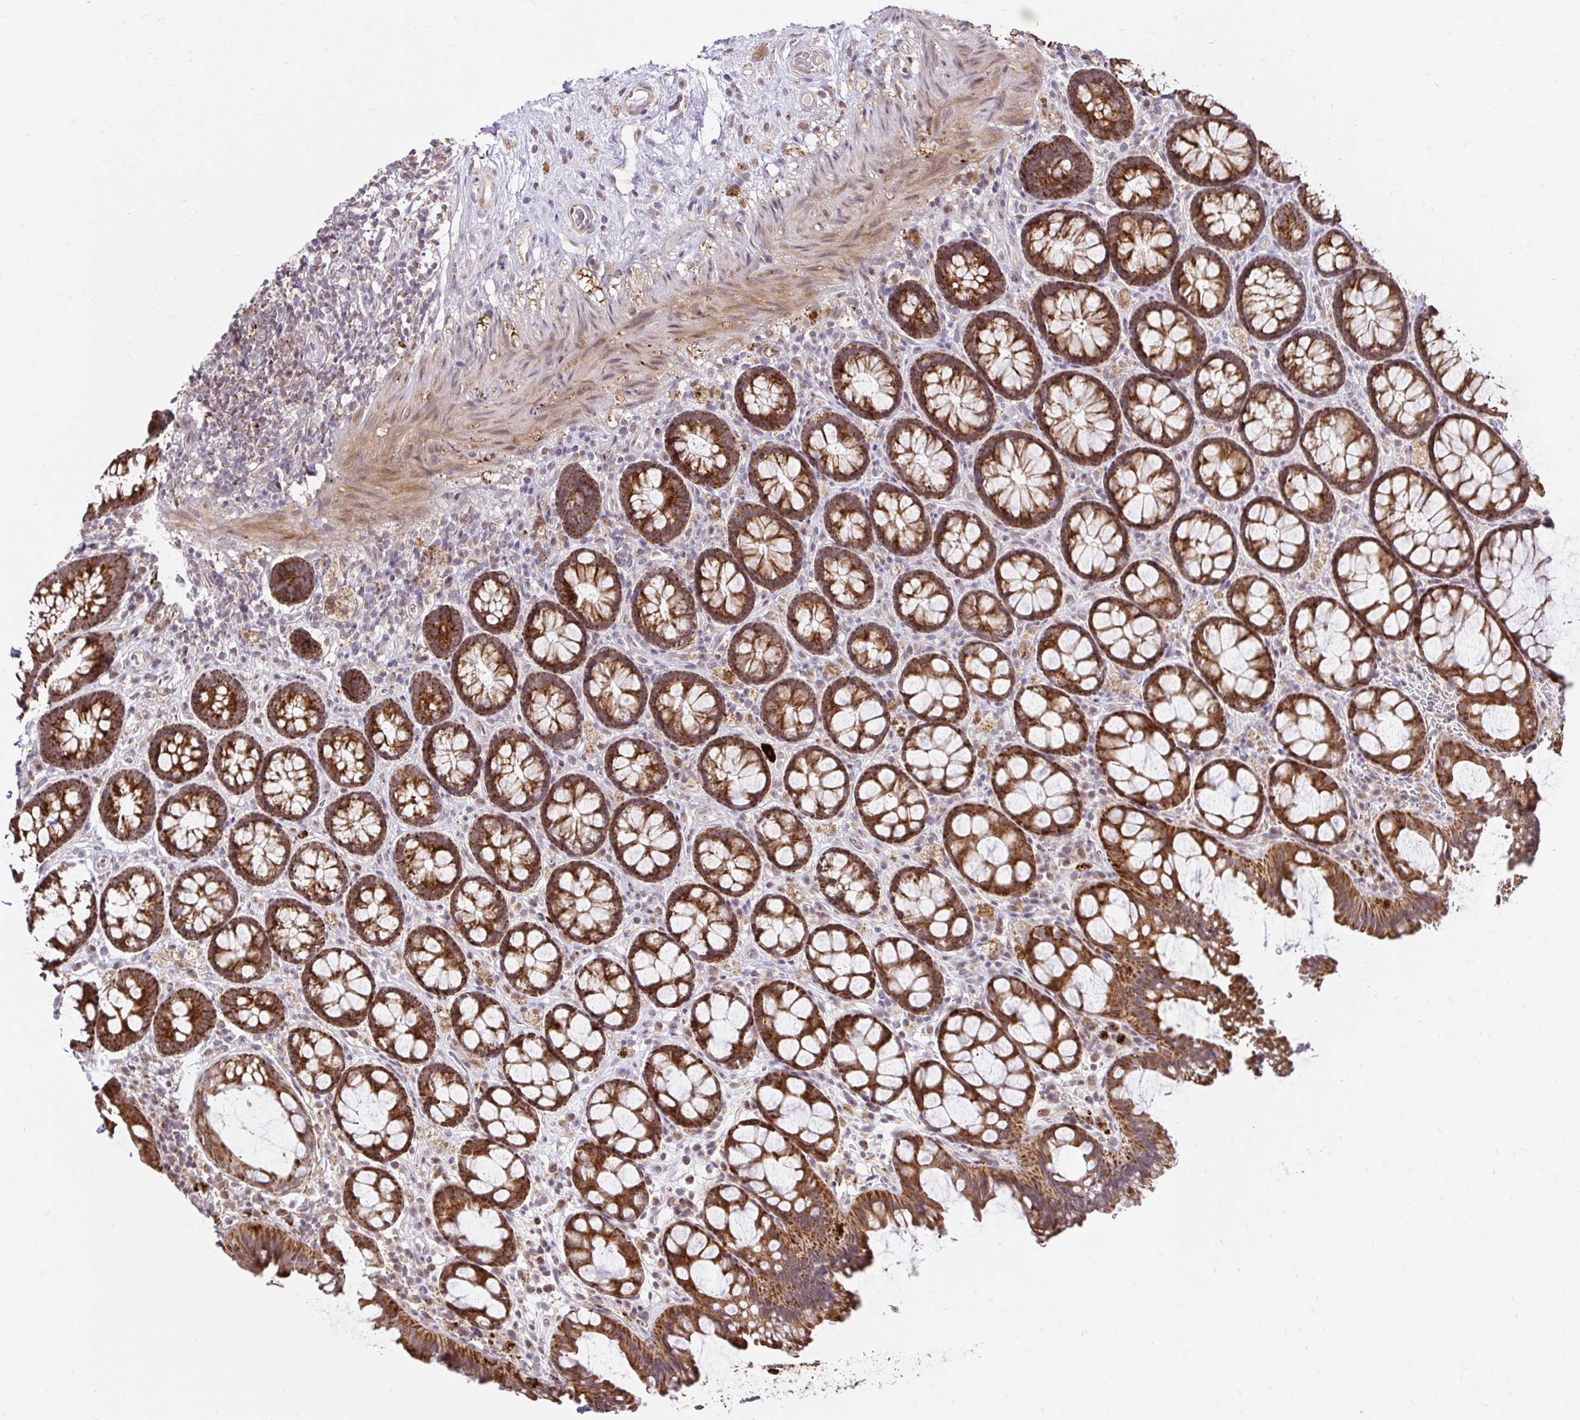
{"staining": {"intensity": "strong", "quantity": ">75%", "location": "cytoplasmic/membranous"}, "tissue": "rectum", "cell_type": "Glandular cells", "image_type": "normal", "snomed": [{"axis": "morphology", "description": "Normal tissue, NOS"}, {"axis": "topography", "description": "Rectum"}], "caption": "Strong cytoplasmic/membranous protein staining is identified in approximately >75% of glandular cells in rectum. (brown staining indicates protein expression, while blue staining denotes nuclei).", "gene": "TIMM50", "patient": {"sex": "female", "age": 67}}